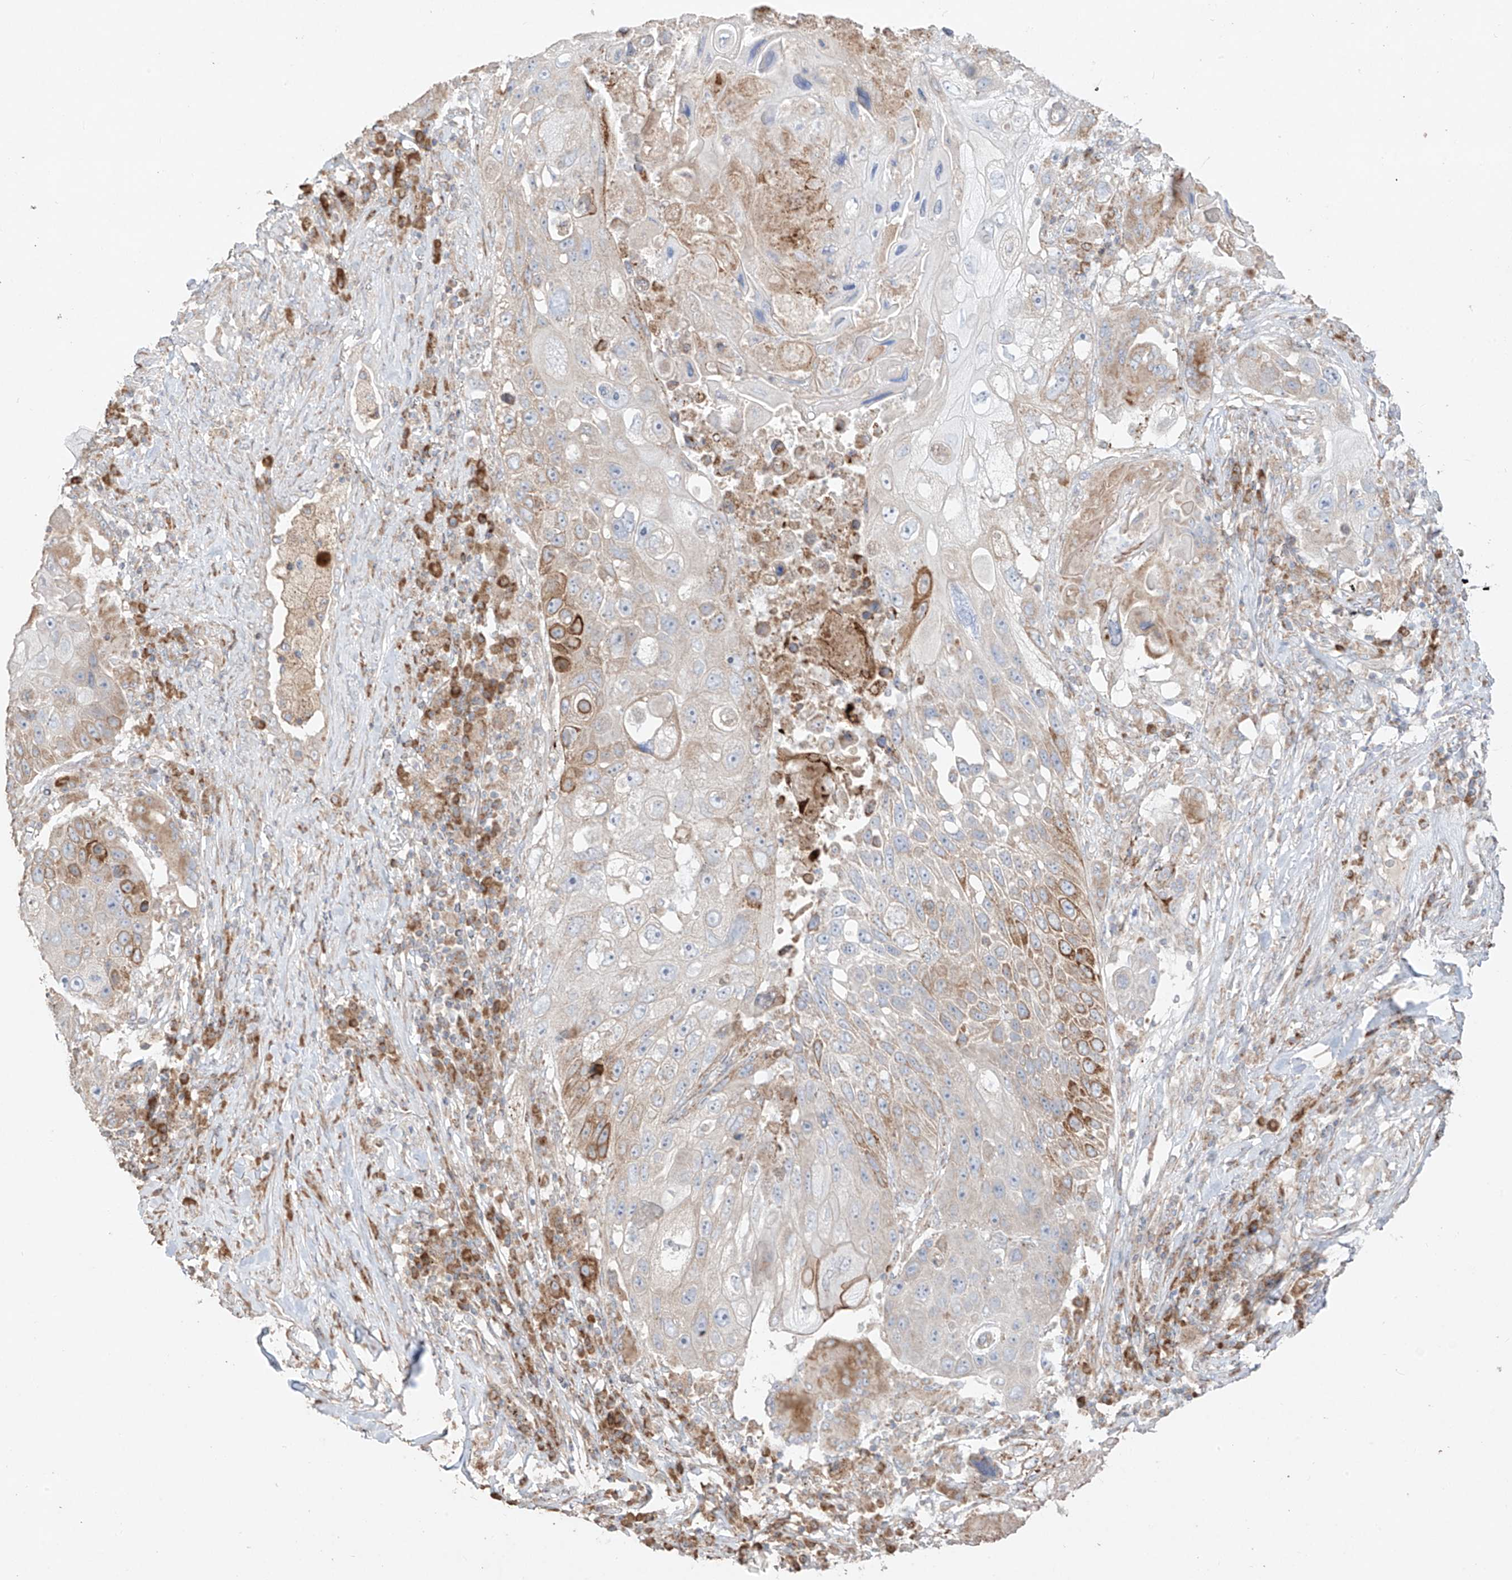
{"staining": {"intensity": "moderate", "quantity": "<25%", "location": "cytoplasmic/membranous"}, "tissue": "lung cancer", "cell_type": "Tumor cells", "image_type": "cancer", "snomed": [{"axis": "morphology", "description": "Squamous cell carcinoma, NOS"}, {"axis": "topography", "description": "Lung"}], "caption": "Protein expression analysis of squamous cell carcinoma (lung) shows moderate cytoplasmic/membranous expression in about <25% of tumor cells.", "gene": "COLGALT2", "patient": {"sex": "male", "age": 61}}